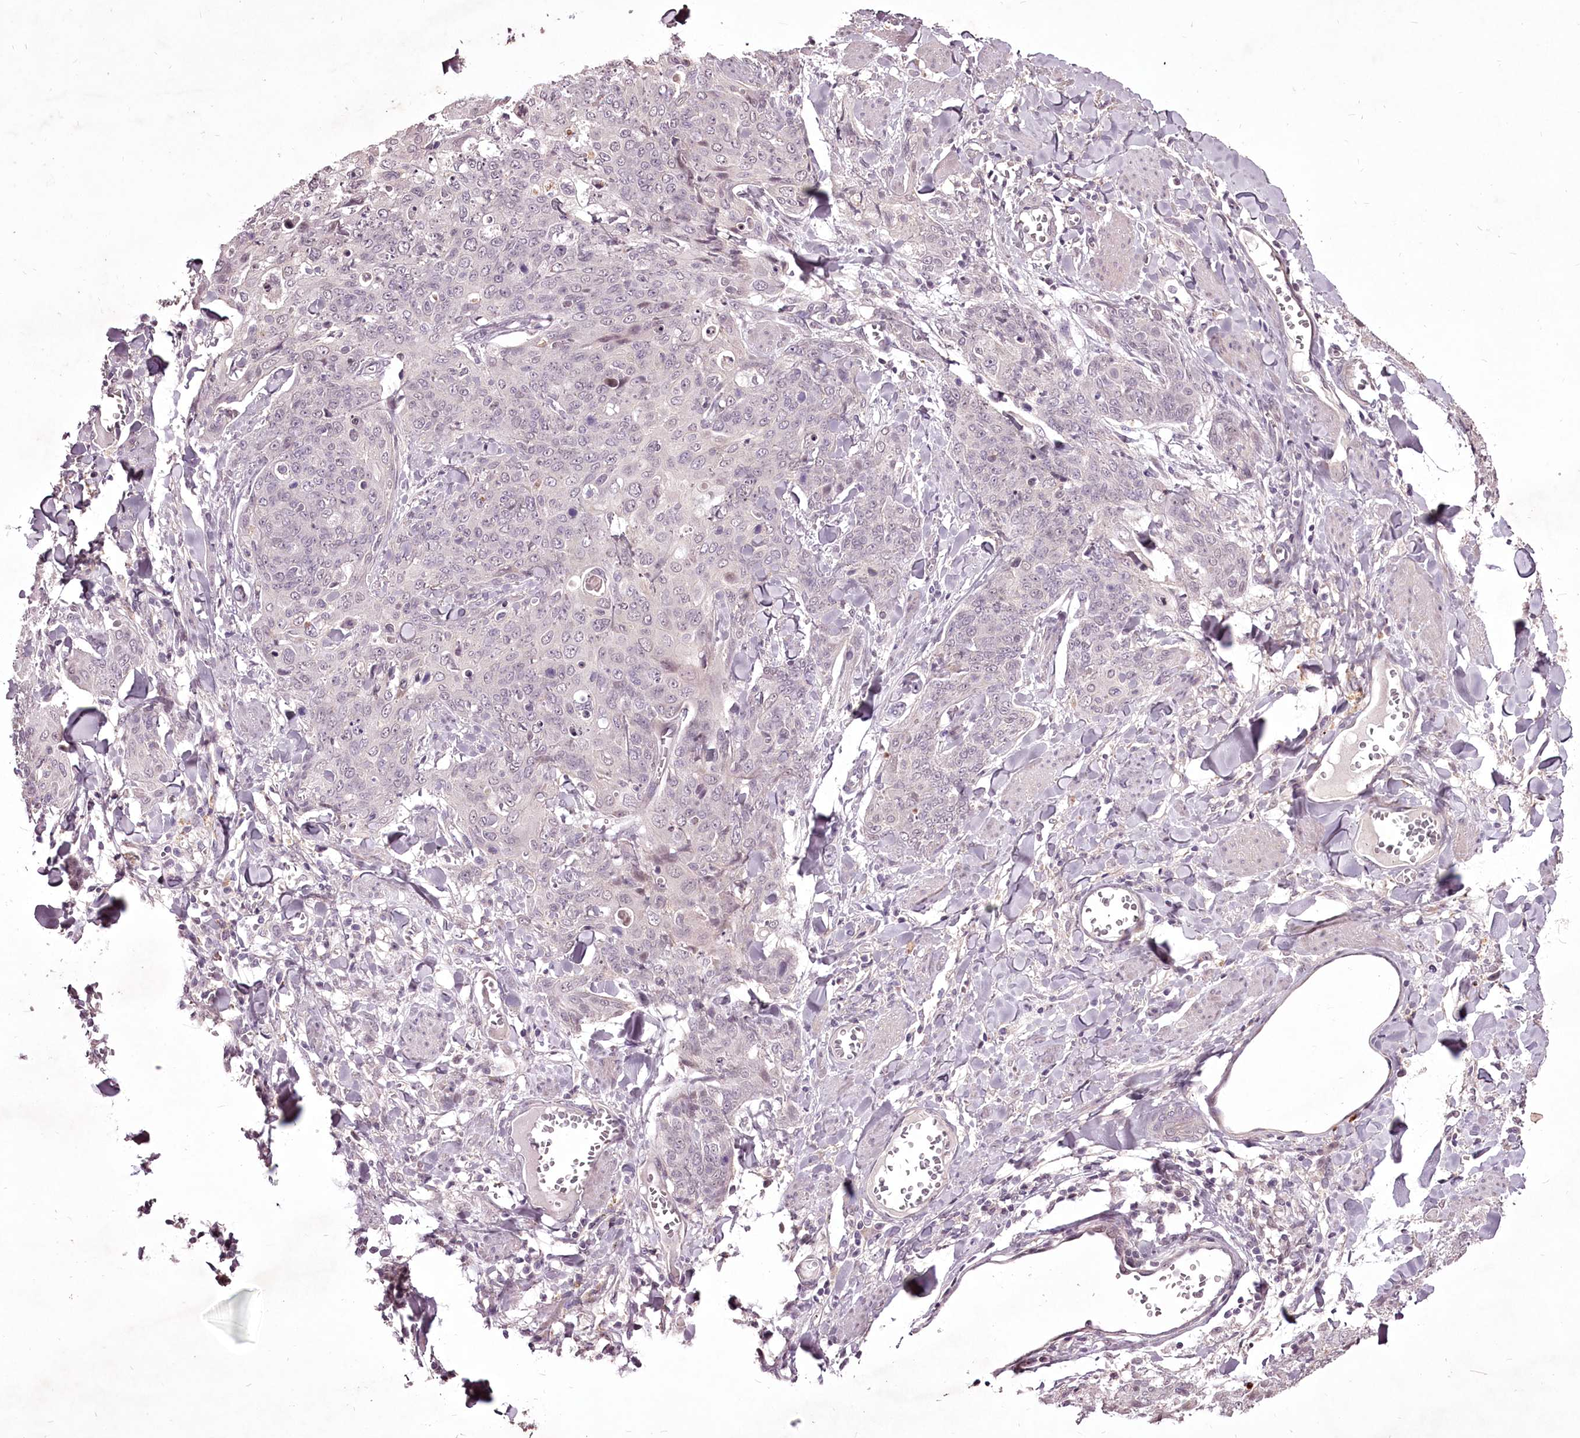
{"staining": {"intensity": "negative", "quantity": "none", "location": "none"}, "tissue": "skin cancer", "cell_type": "Tumor cells", "image_type": "cancer", "snomed": [{"axis": "morphology", "description": "Squamous cell carcinoma, NOS"}, {"axis": "topography", "description": "Skin"}, {"axis": "topography", "description": "Vulva"}], "caption": "High magnification brightfield microscopy of skin cancer stained with DAB (3,3'-diaminobenzidine) (brown) and counterstained with hematoxylin (blue): tumor cells show no significant positivity.", "gene": "ADRA1D", "patient": {"sex": "female", "age": 85}}